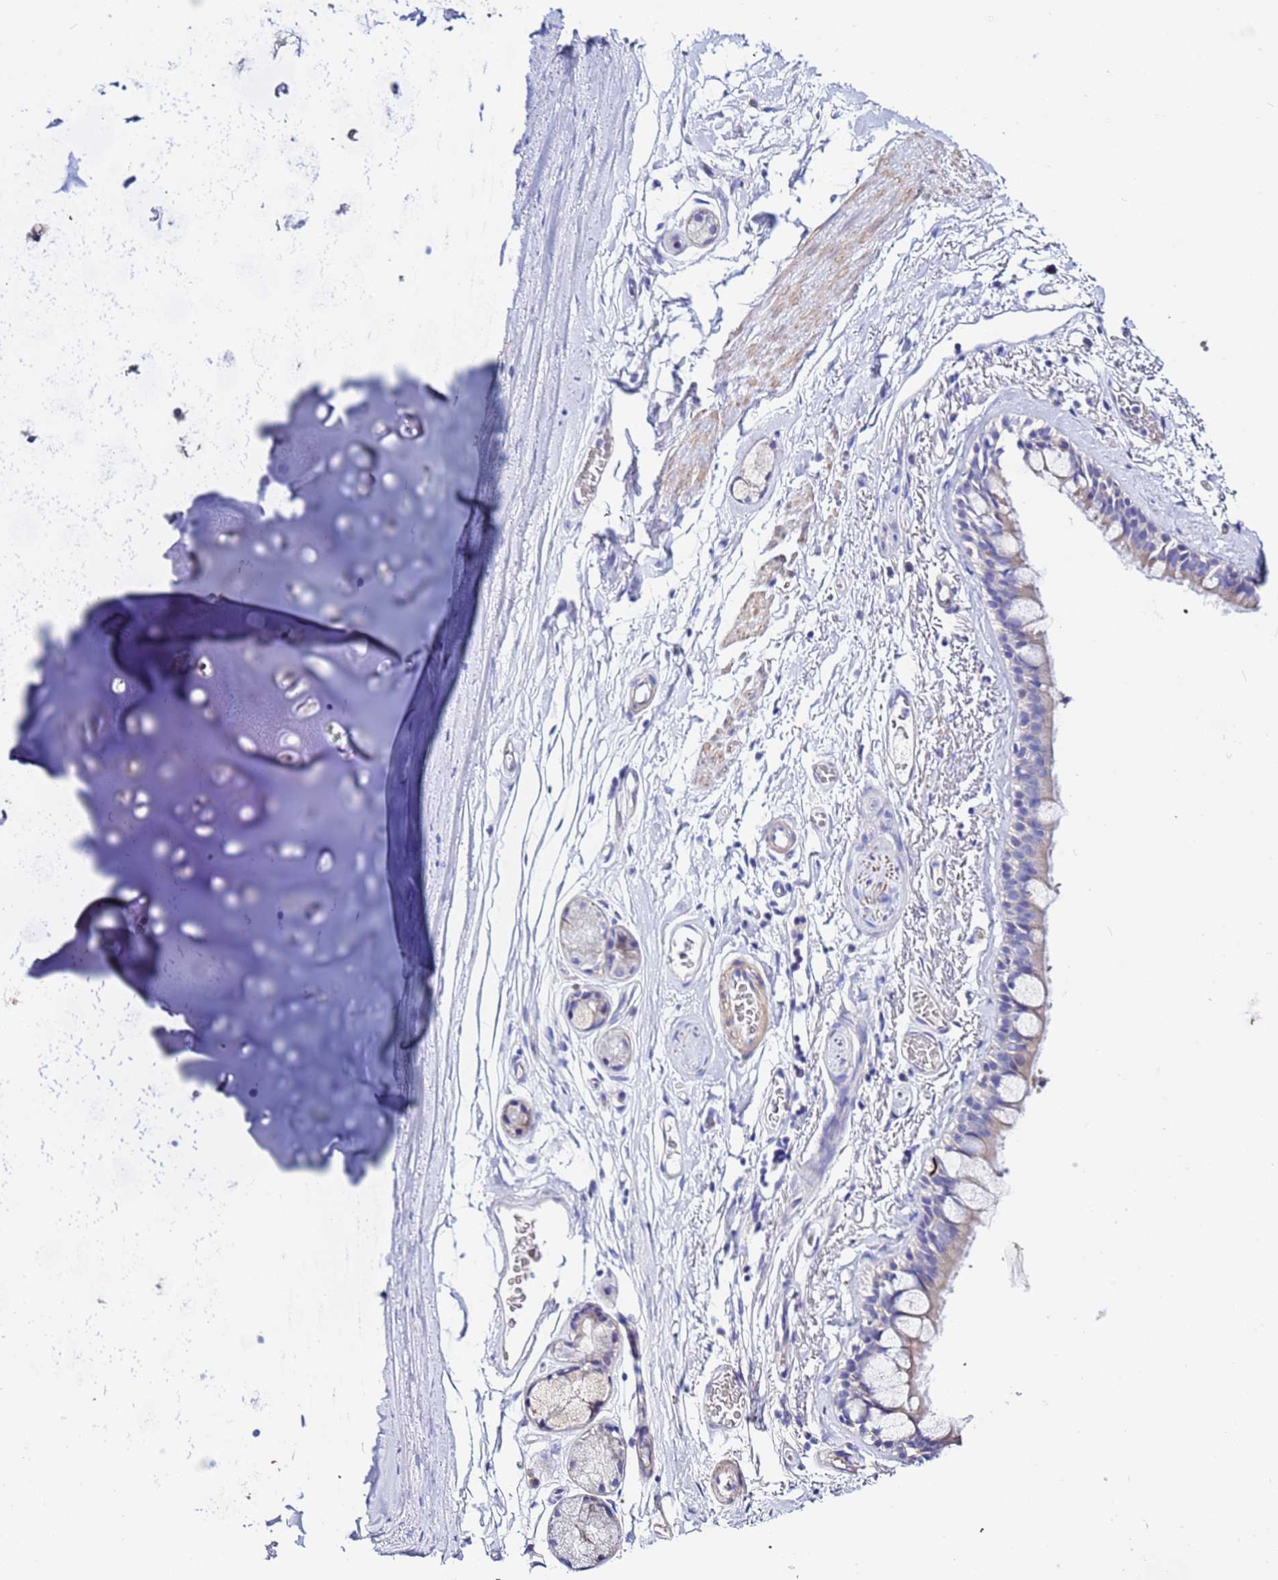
{"staining": {"intensity": "negative", "quantity": "none", "location": "none"}, "tissue": "adipose tissue", "cell_type": "Adipocytes", "image_type": "normal", "snomed": [{"axis": "morphology", "description": "Normal tissue, NOS"}, {"axis": "topography", "description": "Lymph node"}, {"axis": "topography", "description": "Bronchus"}], "caption": "Benign adipose tissue was stained to show a protein in brown. There is no significant expression in adipocytes. (DAB immunohistochemistry visualized using brightfield microscopy, high magnification).", "gene": "USP18", "patient": {"sex": "male", "age": 63}}